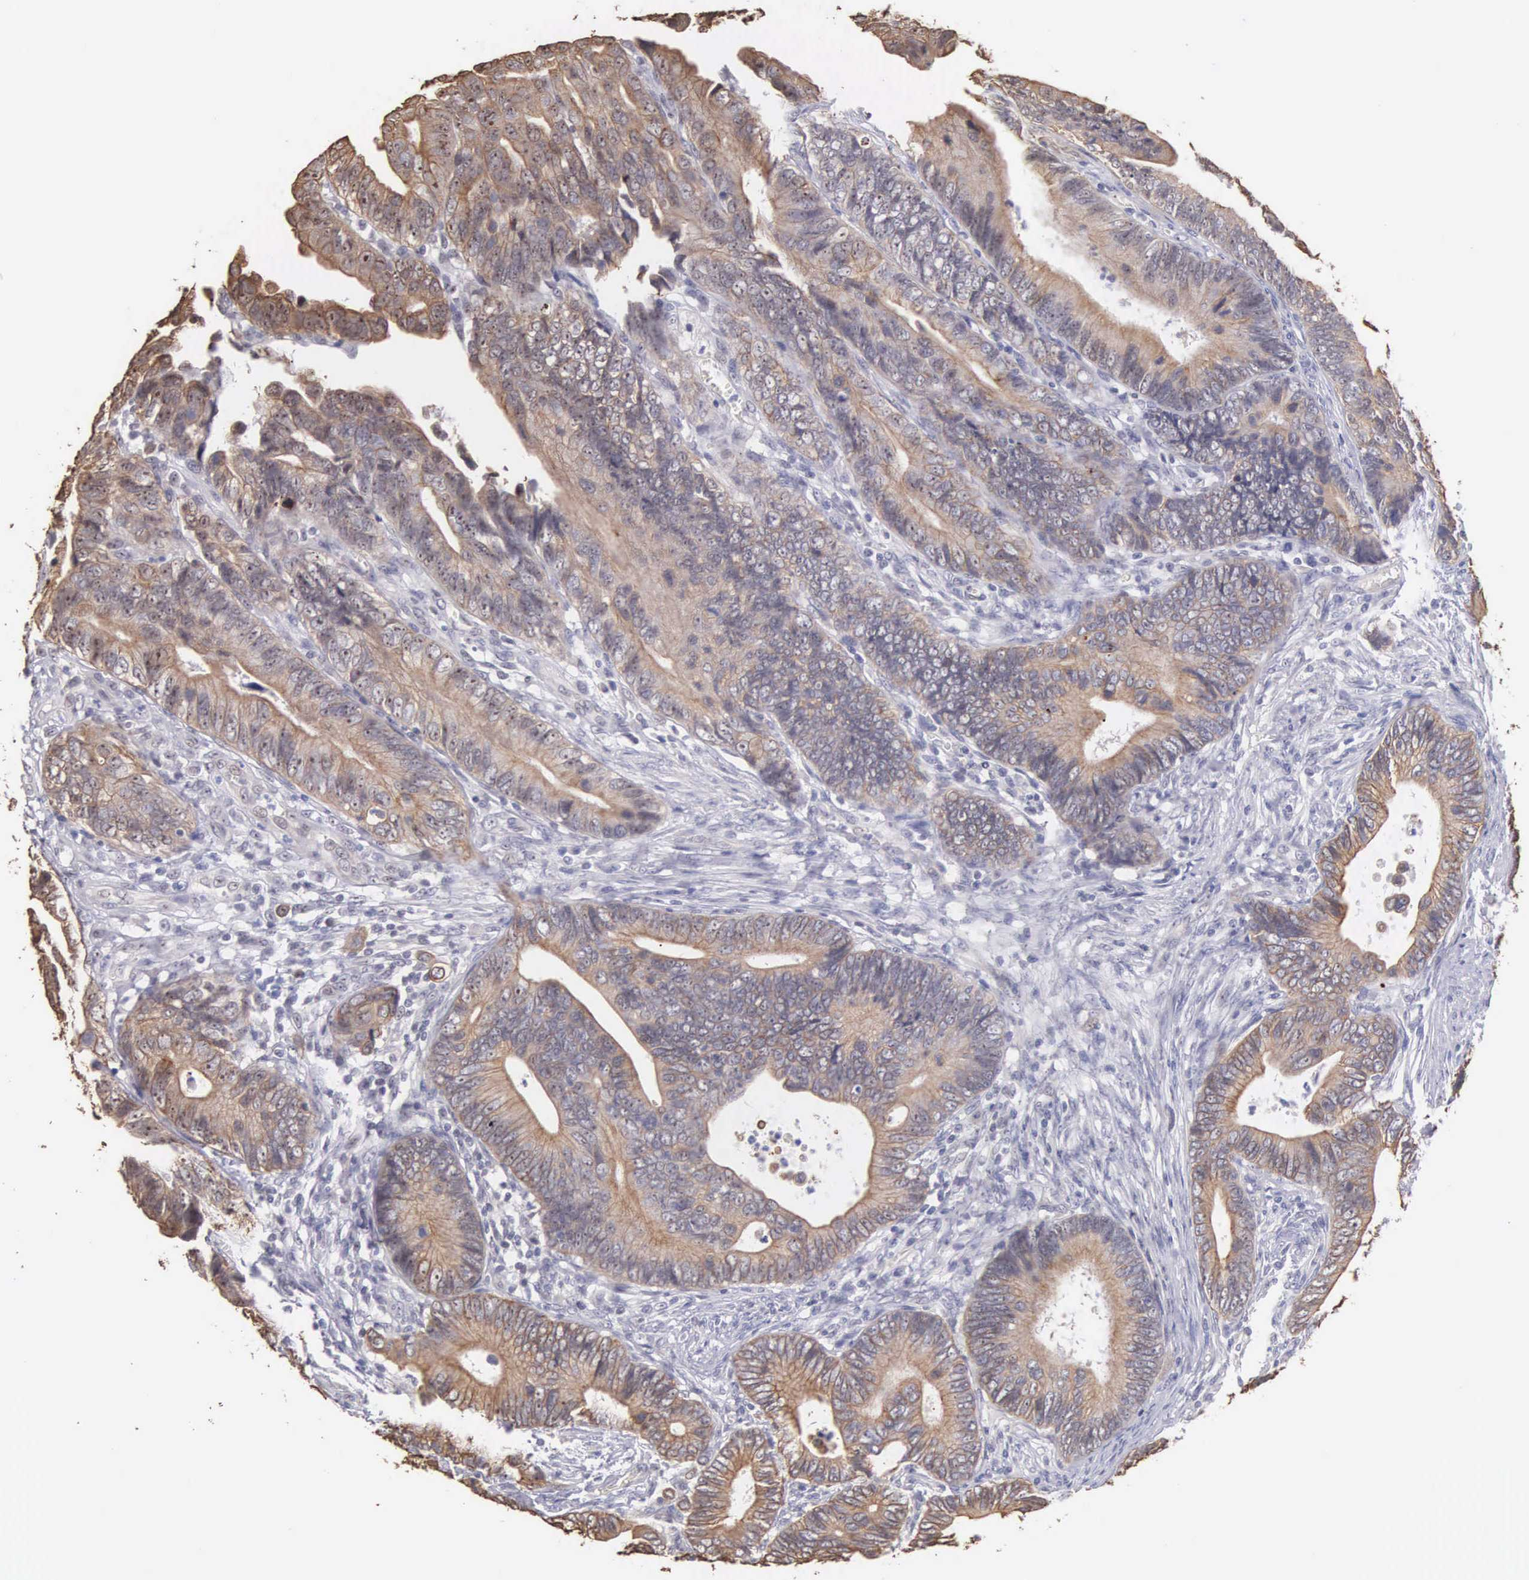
{"staining": {"intensity": "moderate", "quantity": "25%-75%", "location": "cytoplasmic/membranous"}, "tissue": "colorectal cancer", "cell_type": "Tumor cells", "image_type": "cancer", "snomed": [{"axis": "morphology", "description": "Adenocarcinoma, NOS"}, {"axis": "topography", "description": "Colon"}], "caption": "Immunohistochemical staining of colorectal cancer (adenocarcinoma) exhibits medium levels of moderate cytoplasmic/membranous protein staining in approximately 25%-75% of tumor cells.", "gene": "PIR", "patient": {"sex": "female", "age": 78}}